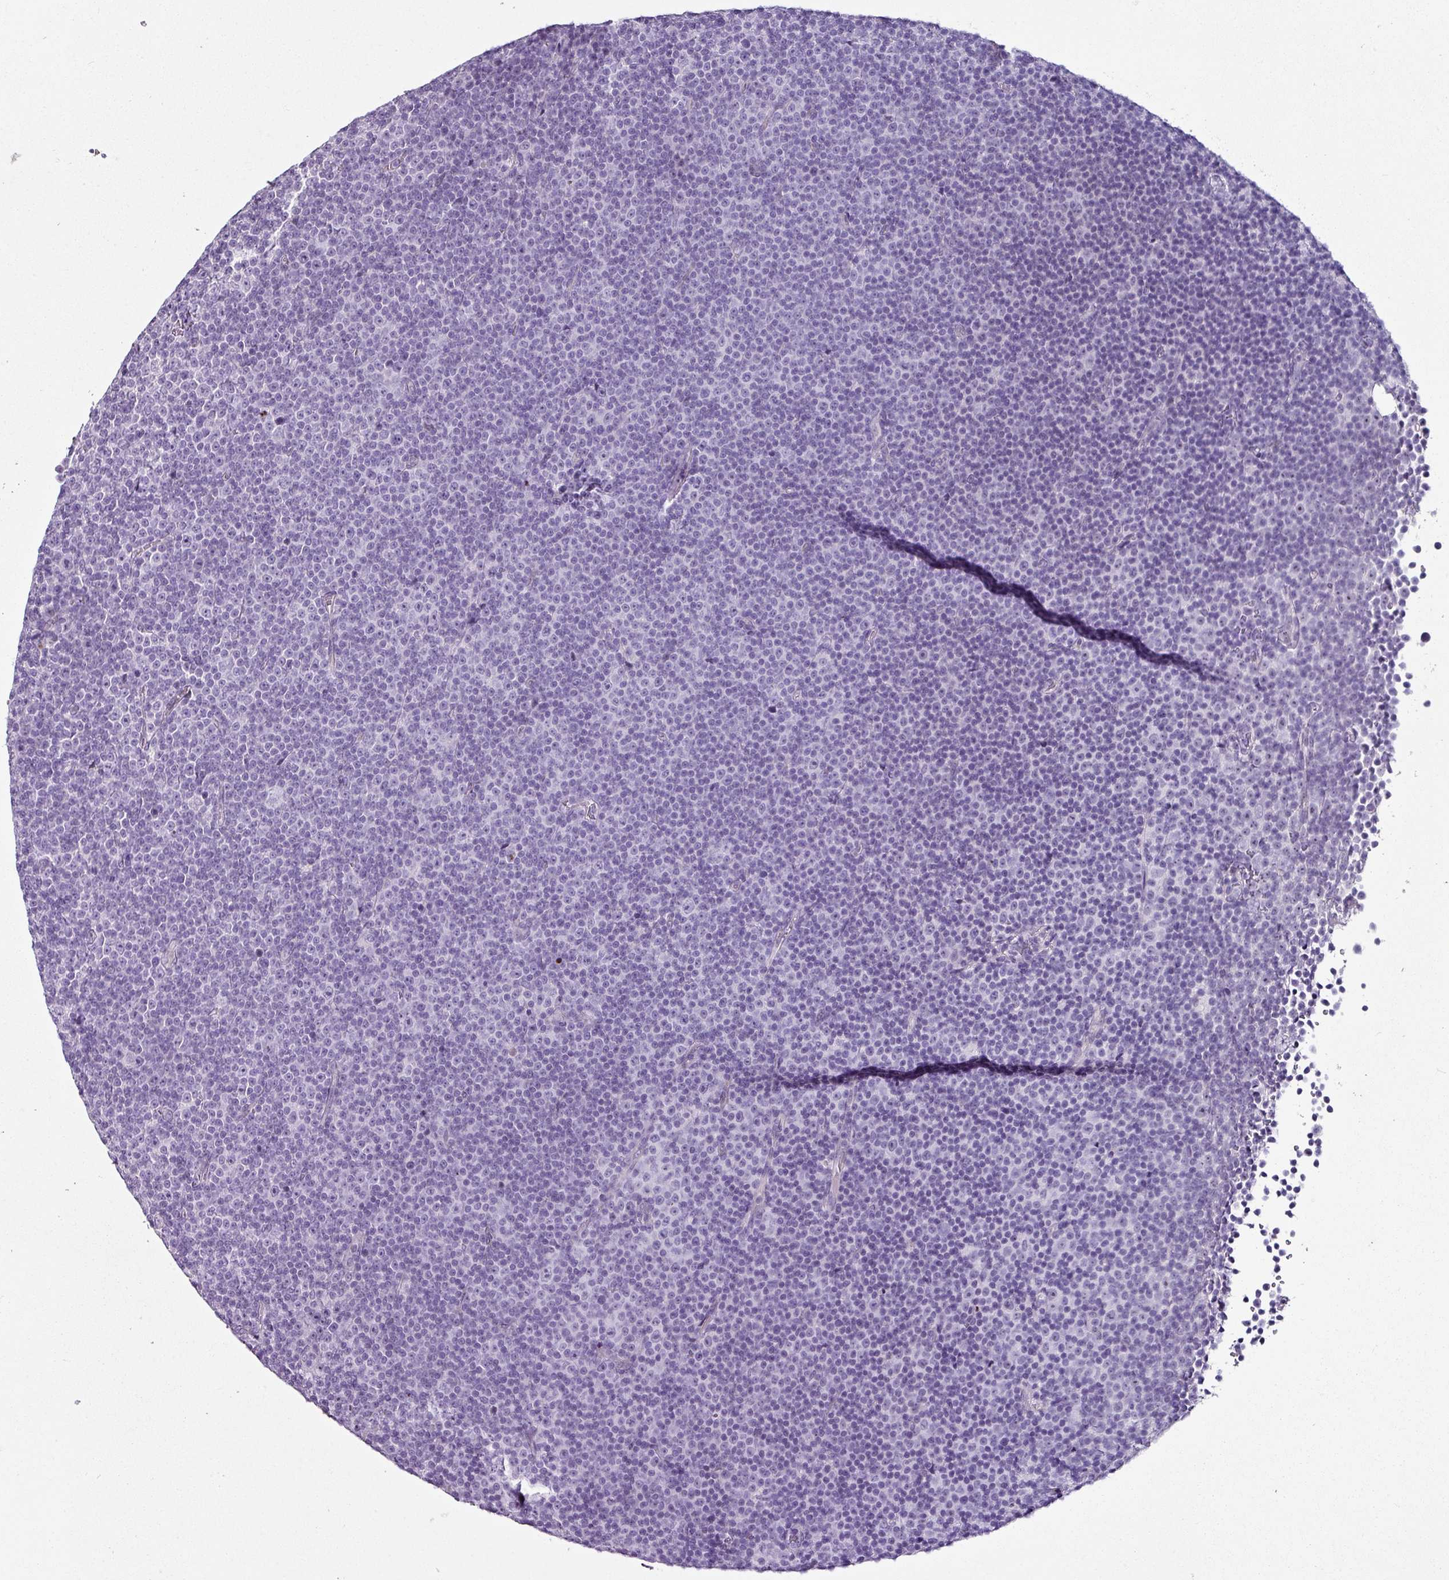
{"staining": {"intensity": "negative", "quantity": "none", "location": "none"}, "tissue": "lymphoma", "cell_type": "Tumor cells", "image_type": "cancer", "snomed": [{"axis": "morphology", "description": "Malignant lymphoma, non-Hodgkin's type, Low grade"}, {"axis": "topography", "description": "Lymph node"}], "caption": "An immunohistochemistry image of lymphoma is shown. There is no staining in tumor cells of lymphoma.", "gene": "TRA2A", "patient": {"sex": "female", "age": 67}}